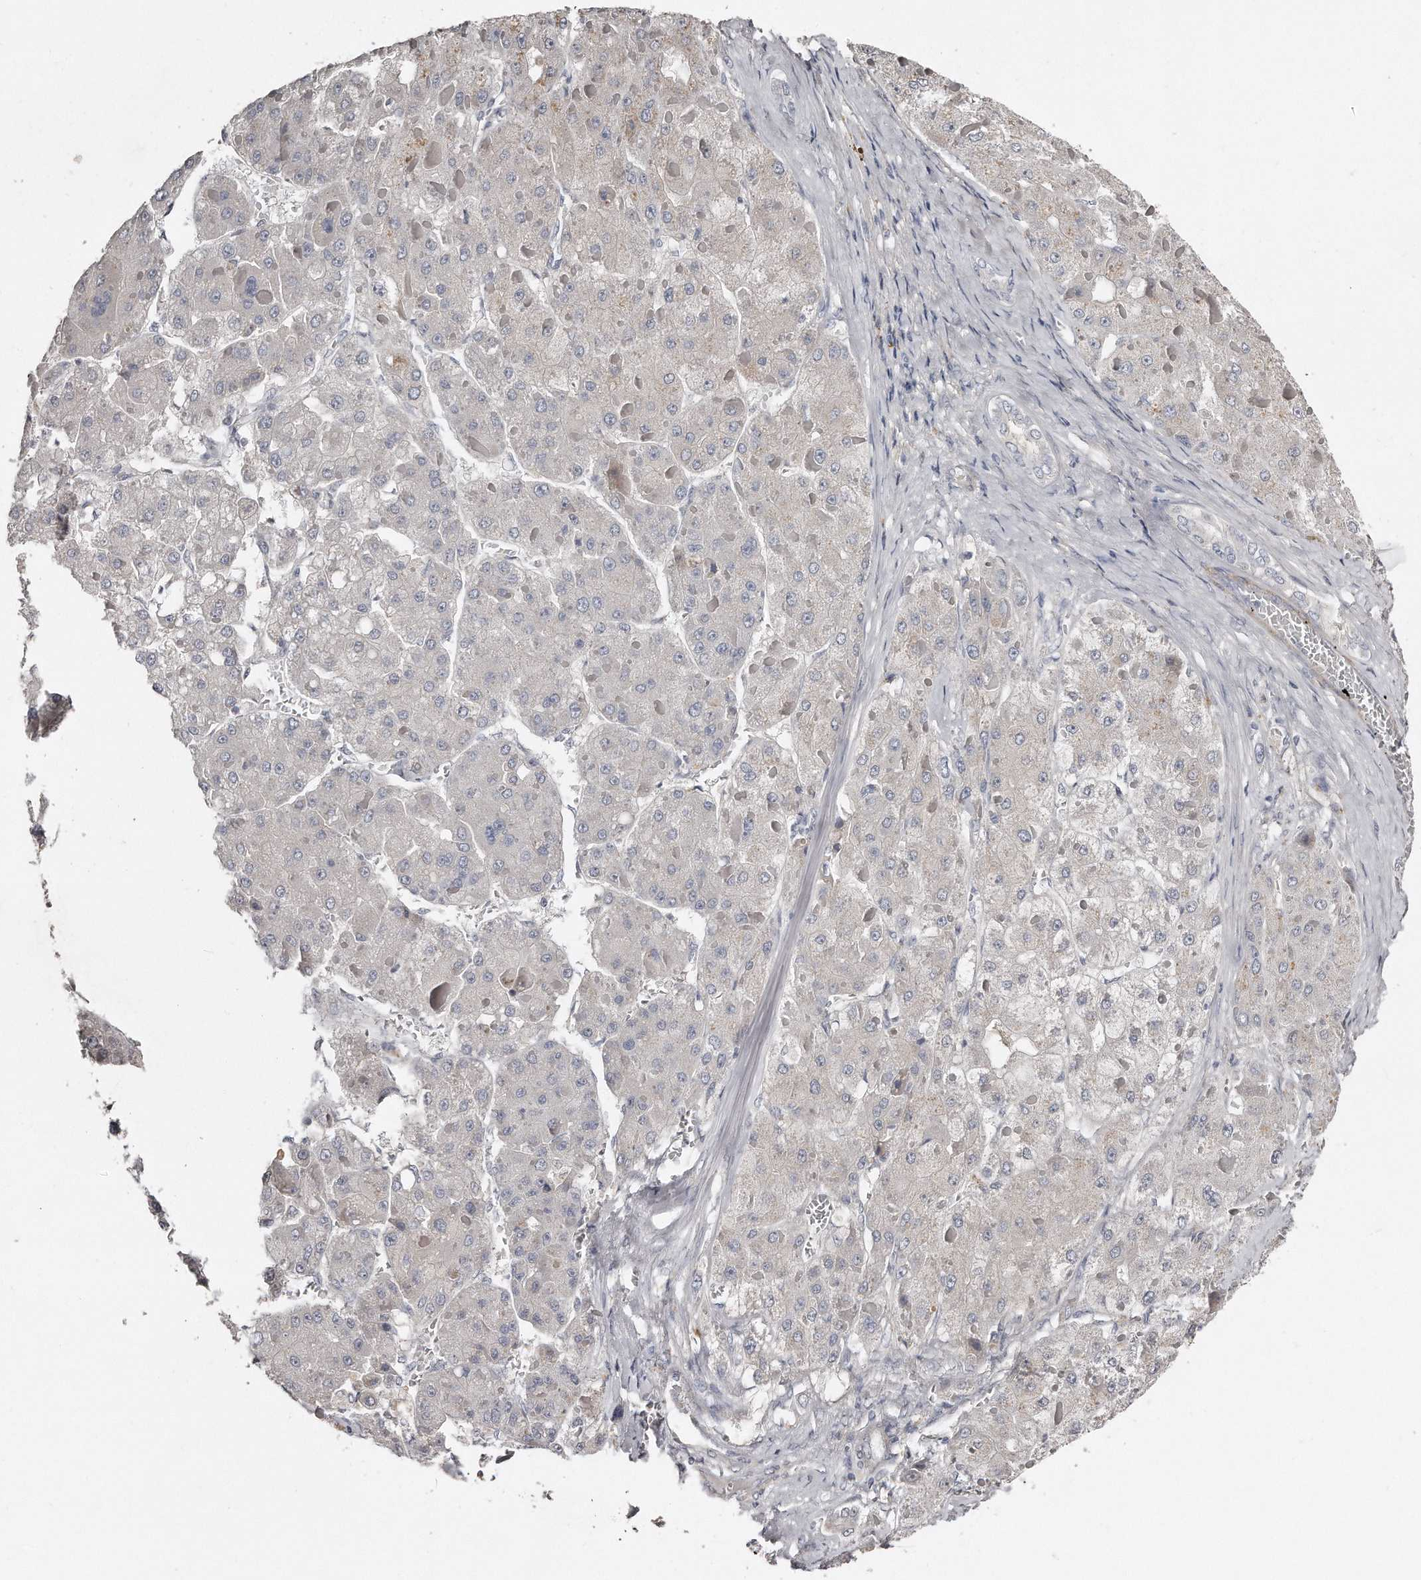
{"staining": {"intensity": "negative", "quantity": "none", "location": "none"}, "tissue": "liver cancer", "cell_type": "Tumor cells", "image_type": "cancer", "snomed": [{"axis": "morphology", "description": "Carcinoma, Hepatocellular, NOS"}, {"axis": "topography", "description": "Liver"}], "caption": "High magnification brightfield microscopy of liver hepatocellular carcinoma stained with DAB (3,3'-diaminobenzidine) (brown) and counterstained with hematoxylin (blue): tumor cells show no significant staining.", "gene": "LMOD1", "patient": {"sex": "female", "age": 73}}